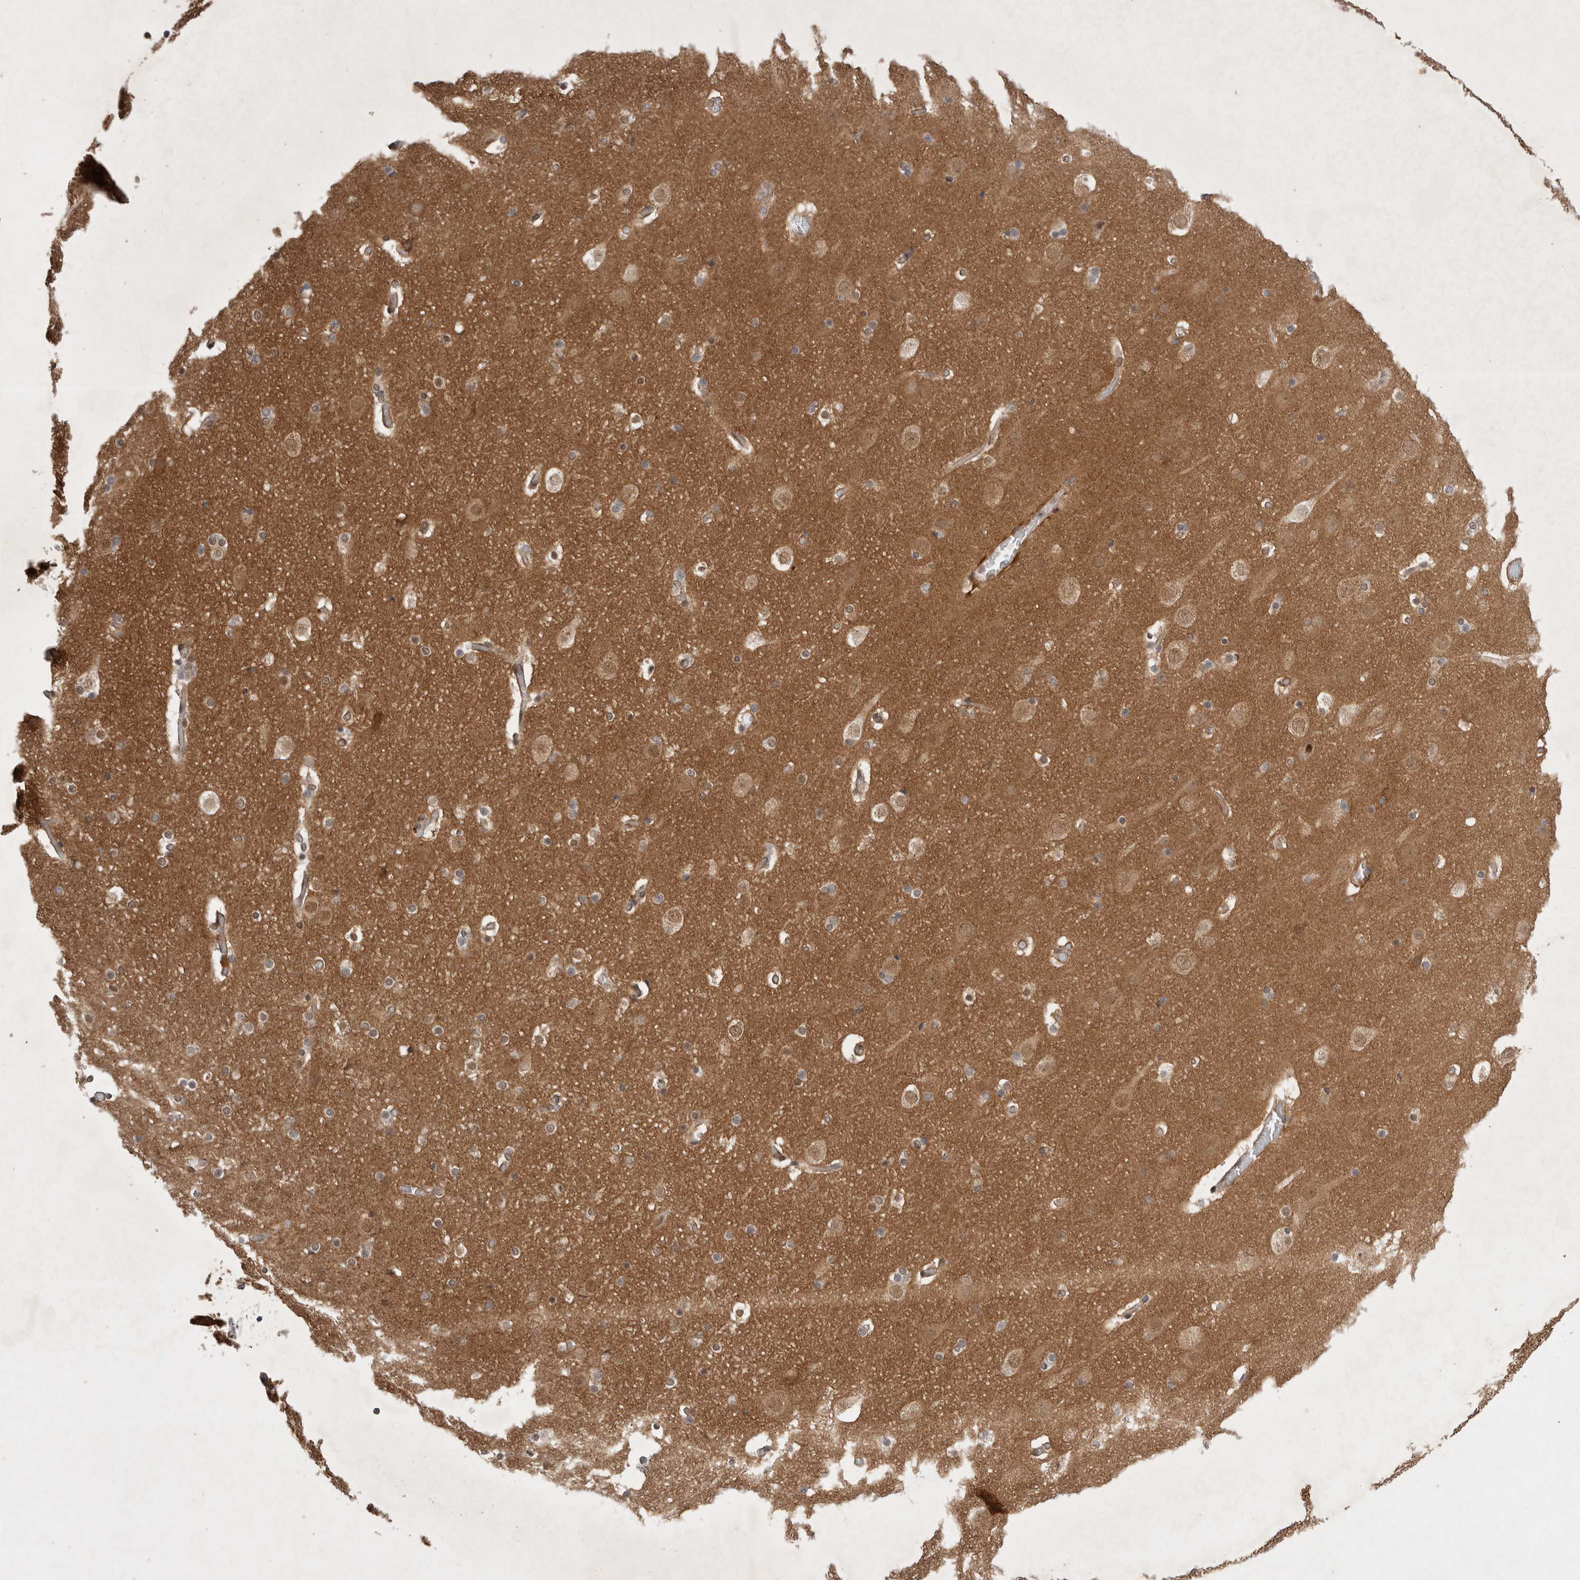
{"staining": {"intensity": "moderate", "quantity": "<25%", "location": "cytoplasmic/membranous"}, "tissue": "cerebral cortex", "cell_type": "Endothelial cells", "image_type": "normal", "snomed": [{"axis": "morphology", "description": "Normal tissue, NOS"}, {"axis": "topography", "description": "Cerebral cortex"}], "caption": "Brown immunohistochemical staining in normal human cerebral cortex reveals moderate cytoplasmic/membranous staining in approximately <25% of endothelial cells.", "gene": "WIPF2", "patient": {"sex": "male", "age": 57}}